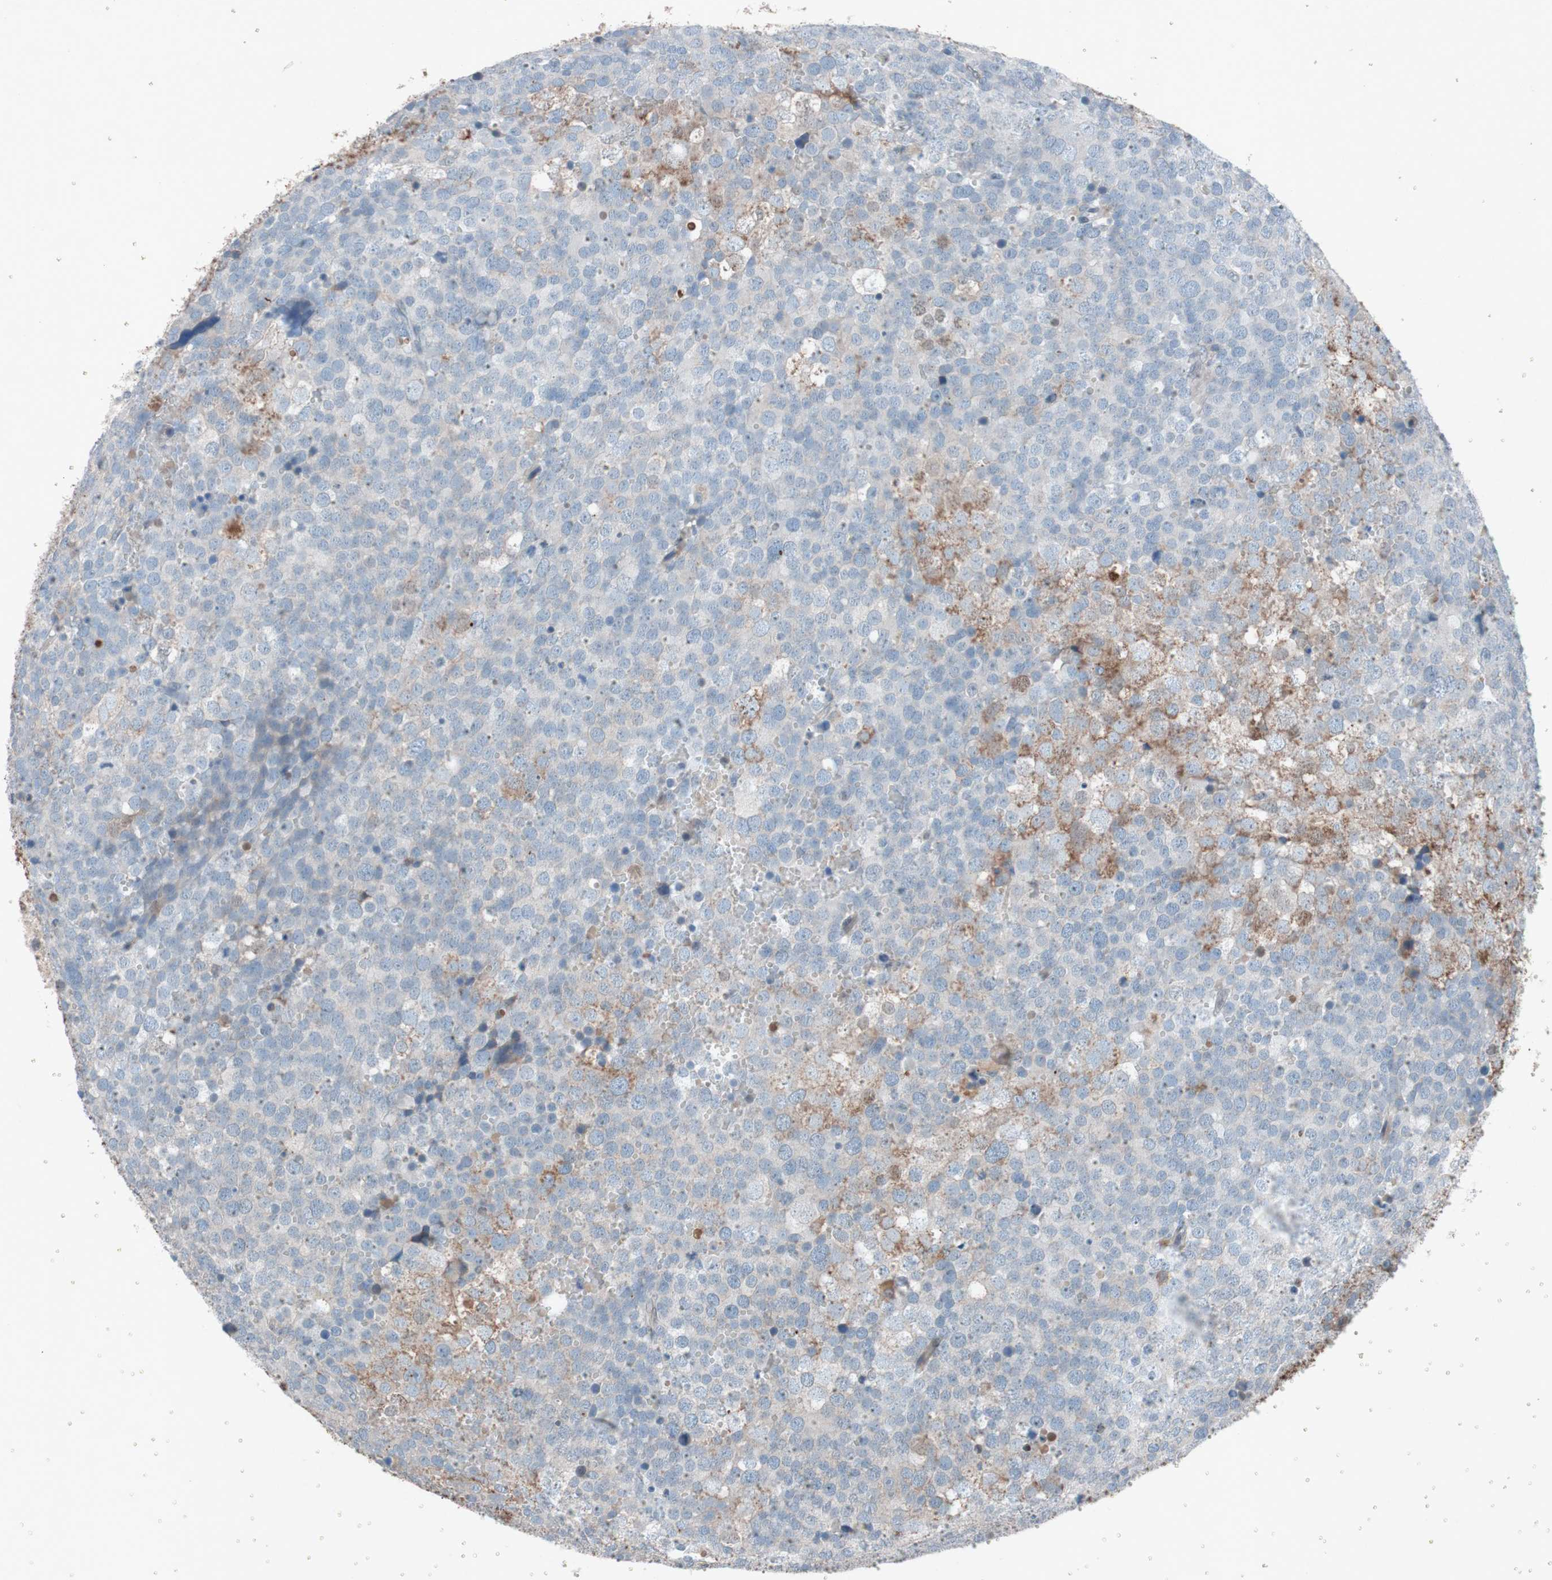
{"staining": {"intensity": "moderate", "quantity": "<25%", "location": "cytoplasmic/membranous"}, "tissue": "testis cancer", "cell_type": "Tumor cells", "image_type": "cancer", "snomed": [{"axis": "morphology", "description": "Seminoma, NOS"}, {"axis": "topography", "description": "Testis"}], "caption": "Testis seminoma was stained to show a protein in brown. There is low levels of moderate cytoplasmic/membranous positivity in approximately <25% of tumor cells.", "gene": "GRB7", "patient": {"sex": "male", "age": 71}}